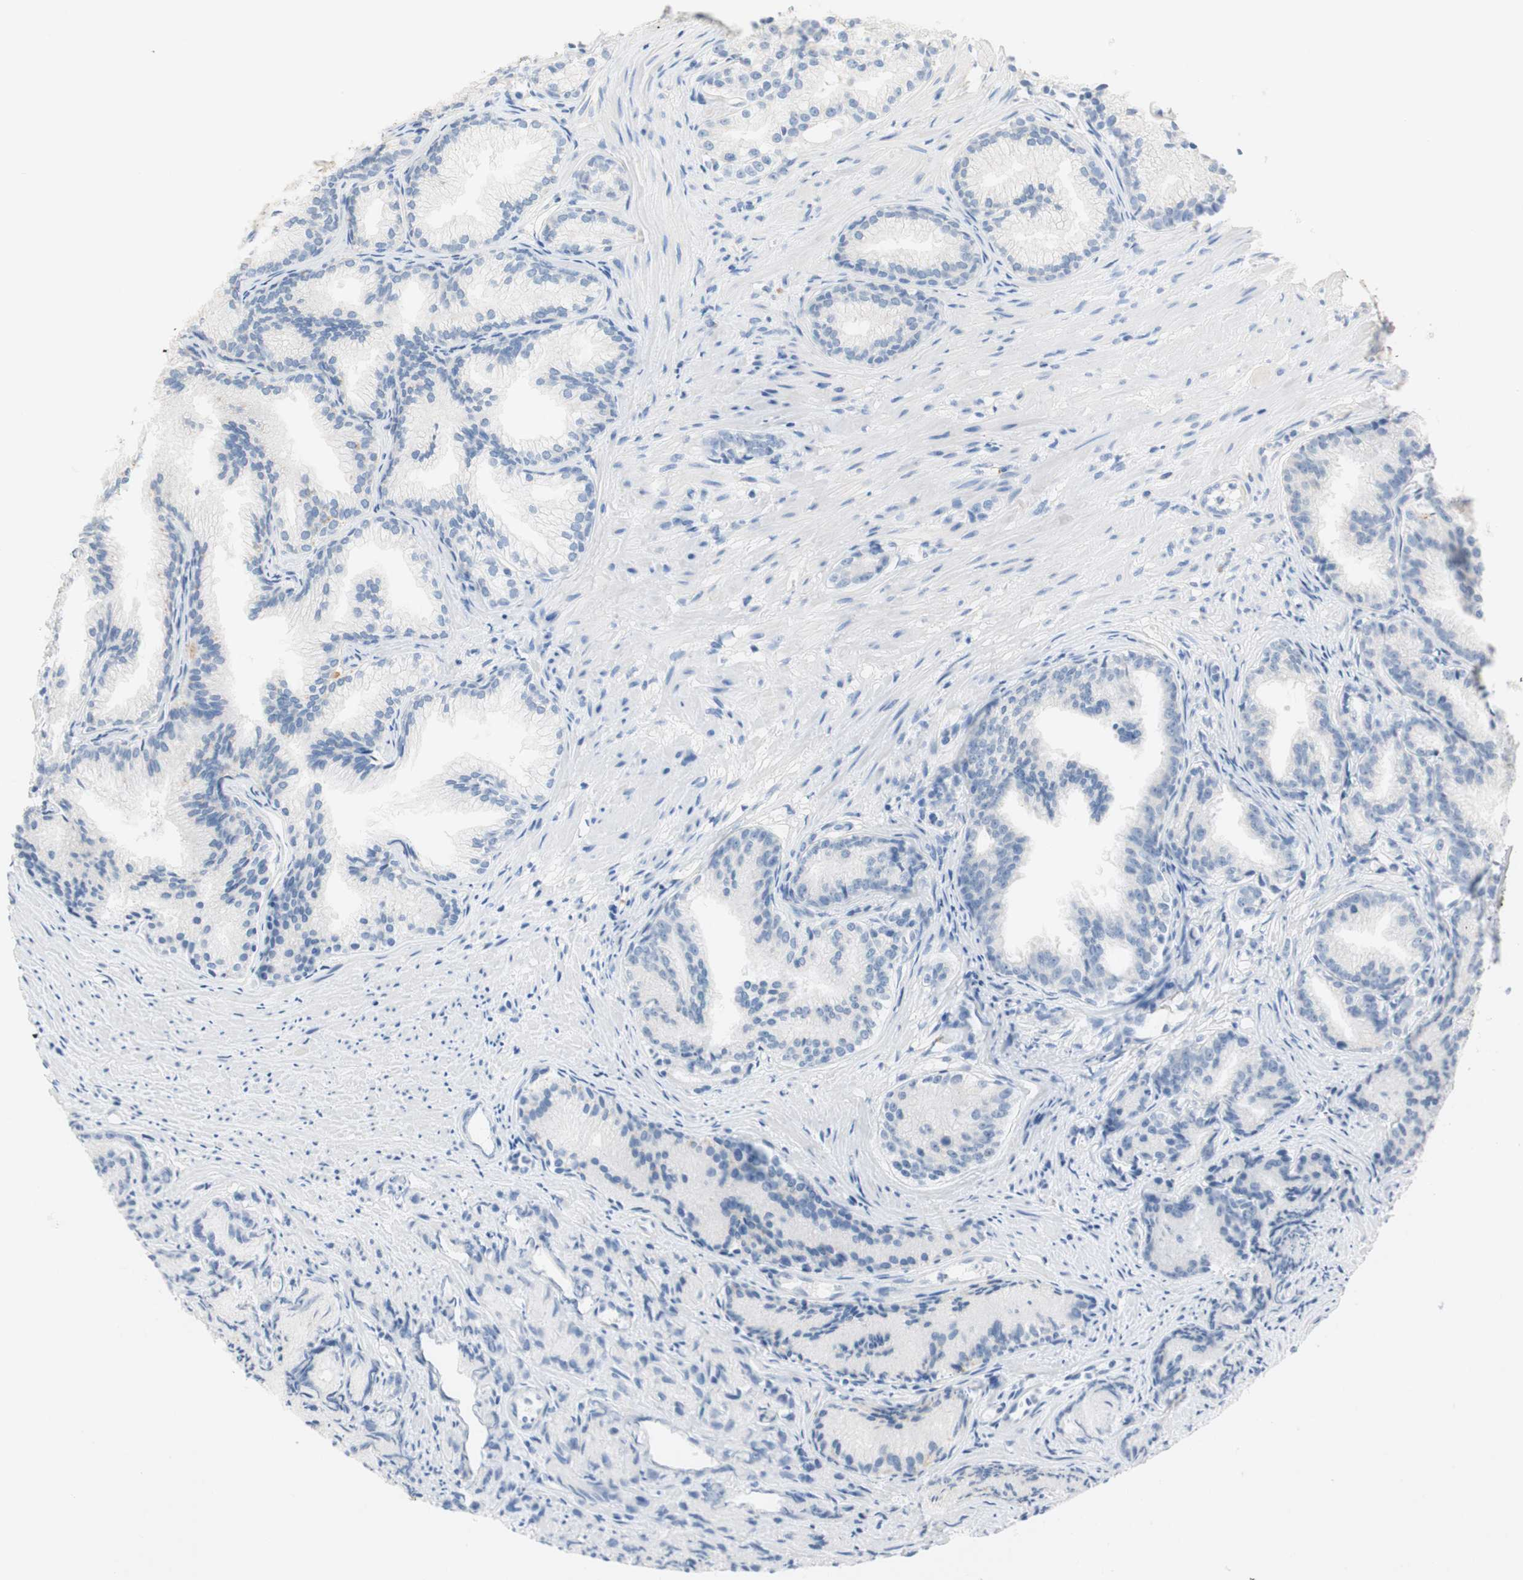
{"staining": {"intensity": "negative", "quantity": "none", "location": "none"}, "tissue": "prostate cancer", "cell_type": "Tumor cells", "image_type": "cancer", "snomed": [{"axis": "morphology", "description": "Adenocarcinoma, Low grade"}, {"axis": "topography", "description": "Prostate"}], "caption": "Tumor cells are negative for brown protein staining in prostate cancer (low-grade adenocarcinoma). (Brightfield microscopy of DAB (3,3'-diaminobenzidine) immunohistochemistry (IHC) at high magnification).", "gene": "POLR2J3", "patient": {"sex": "male", "age": 72}}